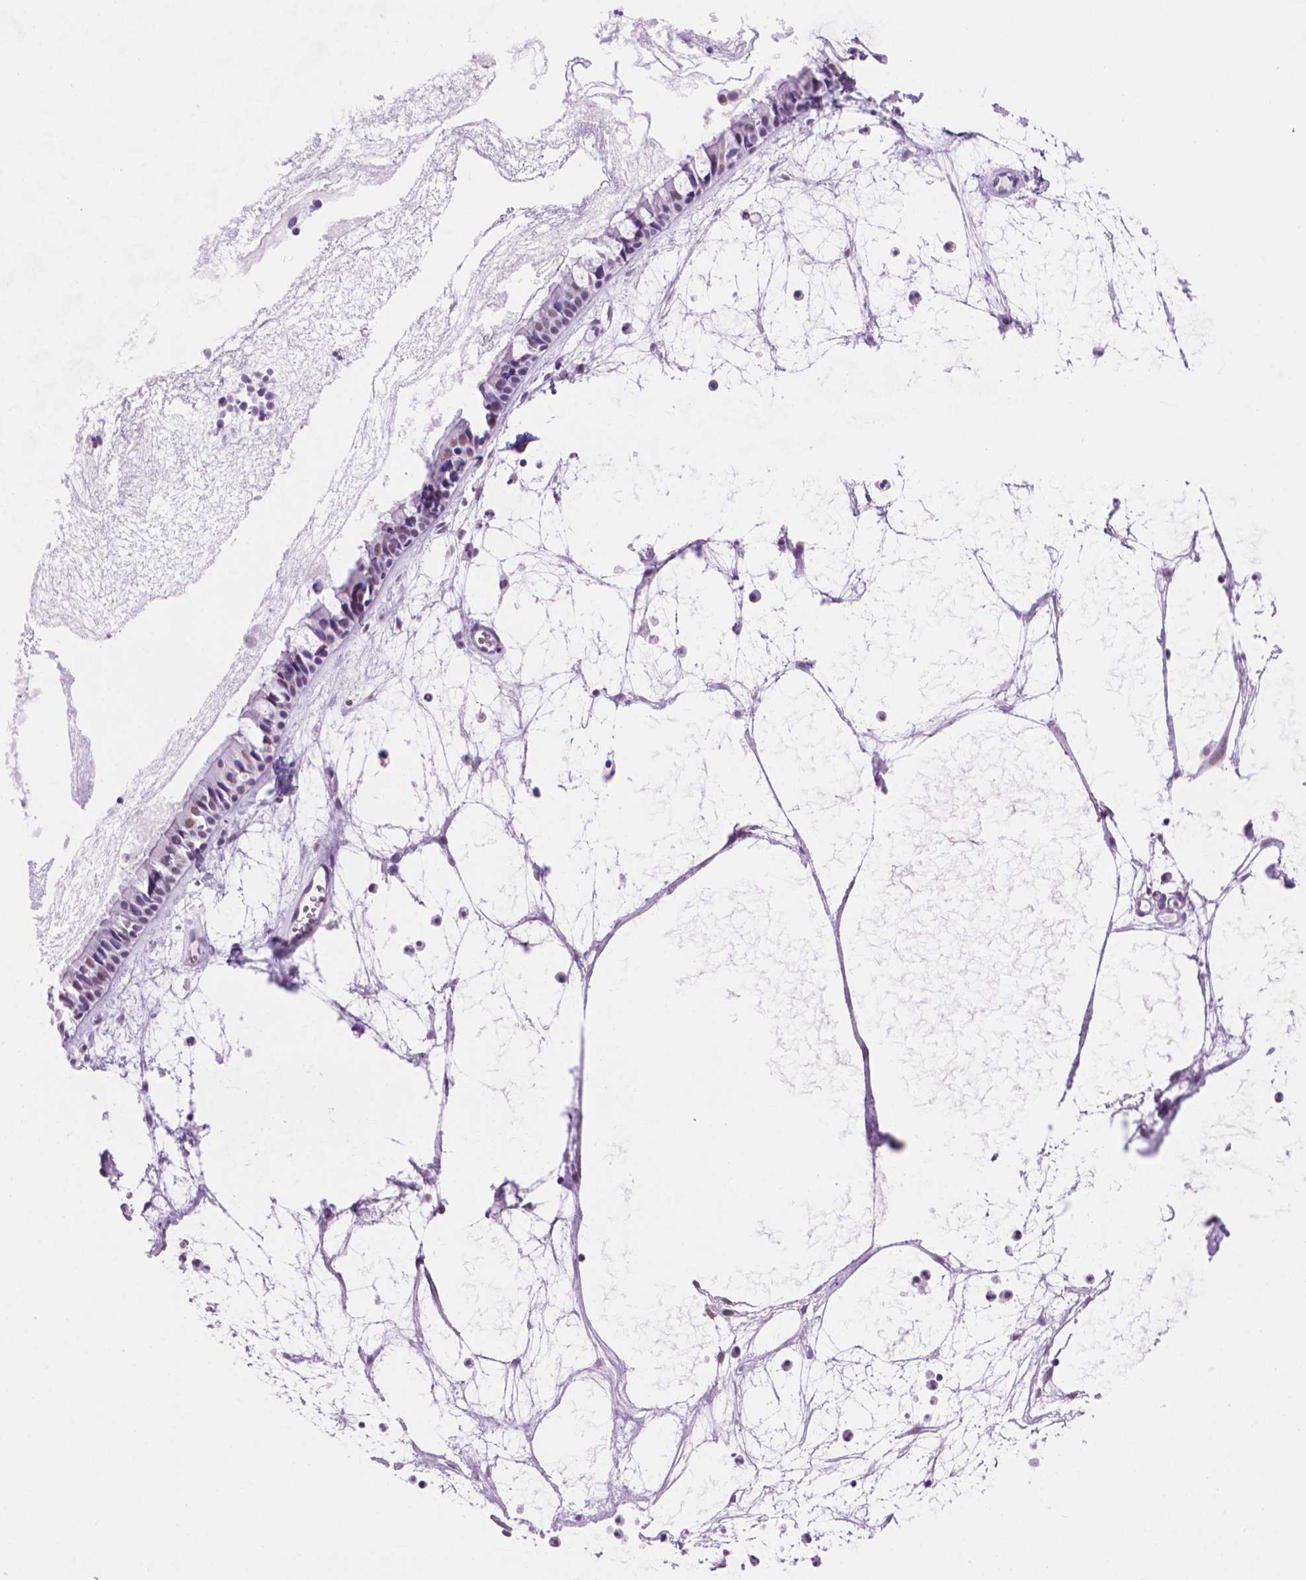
{"staining": {"intensity": "moderate", "quantity": "25%-75%", "location": "nuclear"}, "tissue": "nasopharynx", "cell_type": "Respiratory epithelial cells", "image_type": "normal", "snomed": [{"axis": "morphology", "description": "Normal tissue, NOS"}, {"axis": "topography", "description": "Nasopharynx"}], "caption": "Benign nasopharynx reveals moderate nuclear positivity in about 25%-75% of respiratory epithelial cells The protein is stained brown, and the nuclei are stained in blue (DAB (3,3'-diaminobenzidine) IHC with brightfield microscopy, high magnification)..", "gene": "RPA4", "patient": {"sex": "male", "age": 31}}